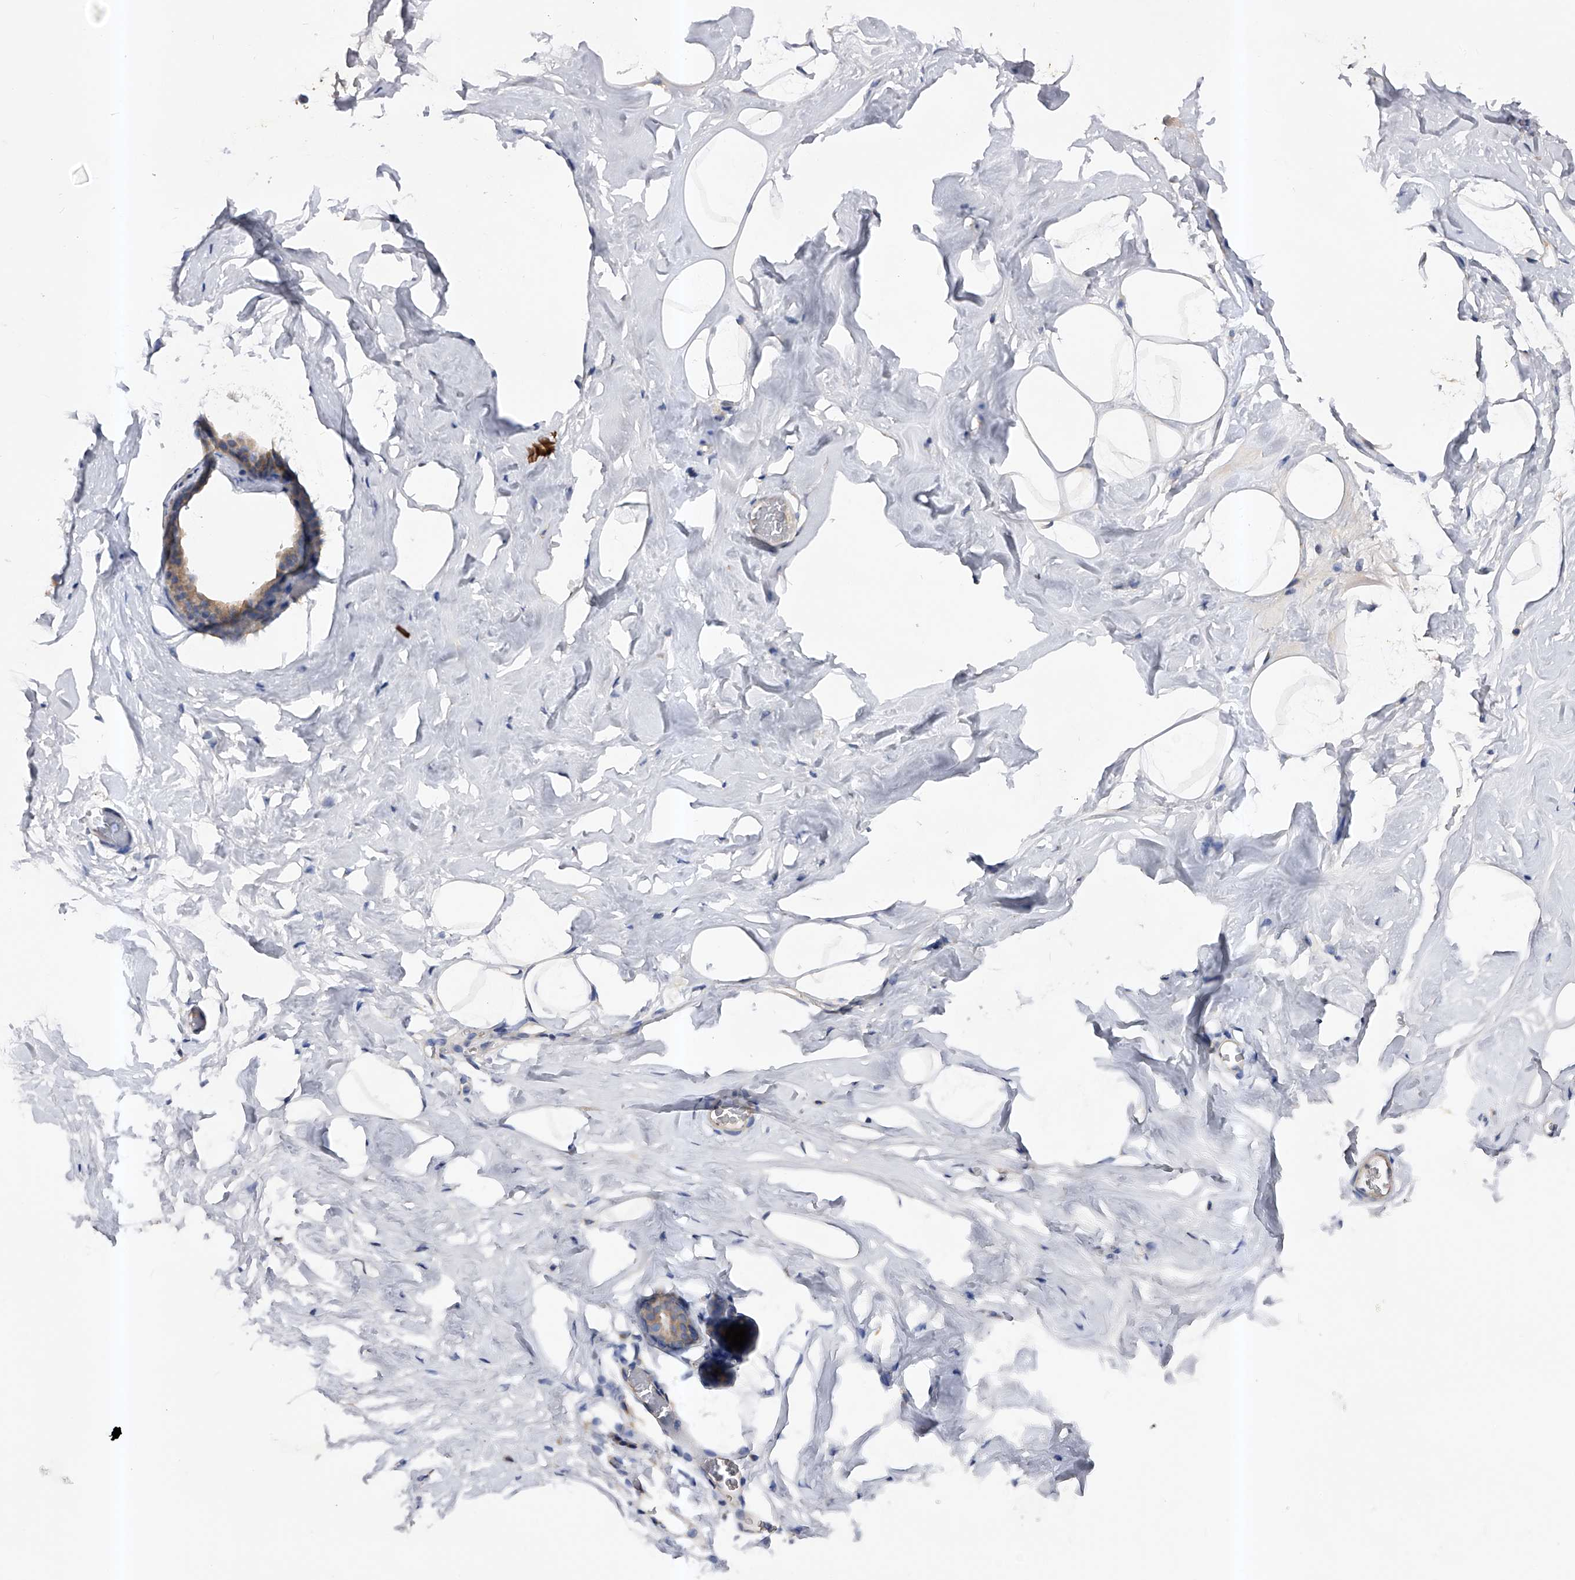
{"staining": {"intensity": "weak", "quantity": "<25%", "location": "cytoplasmic/membranous"}, "tissue": "adipose tissue", "cell_type": "Adipocytes", "image_type": "normal", "snomed": [{"axis": "morphology", "description": "Normal tissue, NOS"}, {"axis": "morphology", "description": "Fibrosis, NOS"}, {"axis": "topography", "description": "Breast"}, {"axis": "topography", "description": "Adipose tissue"}], "caption": "The immunohistochemistry image has no significant expression in adipocytes of adipose tissue.", "gene": "ARL4C", "patient": {"sex": "female", "age": 39}}